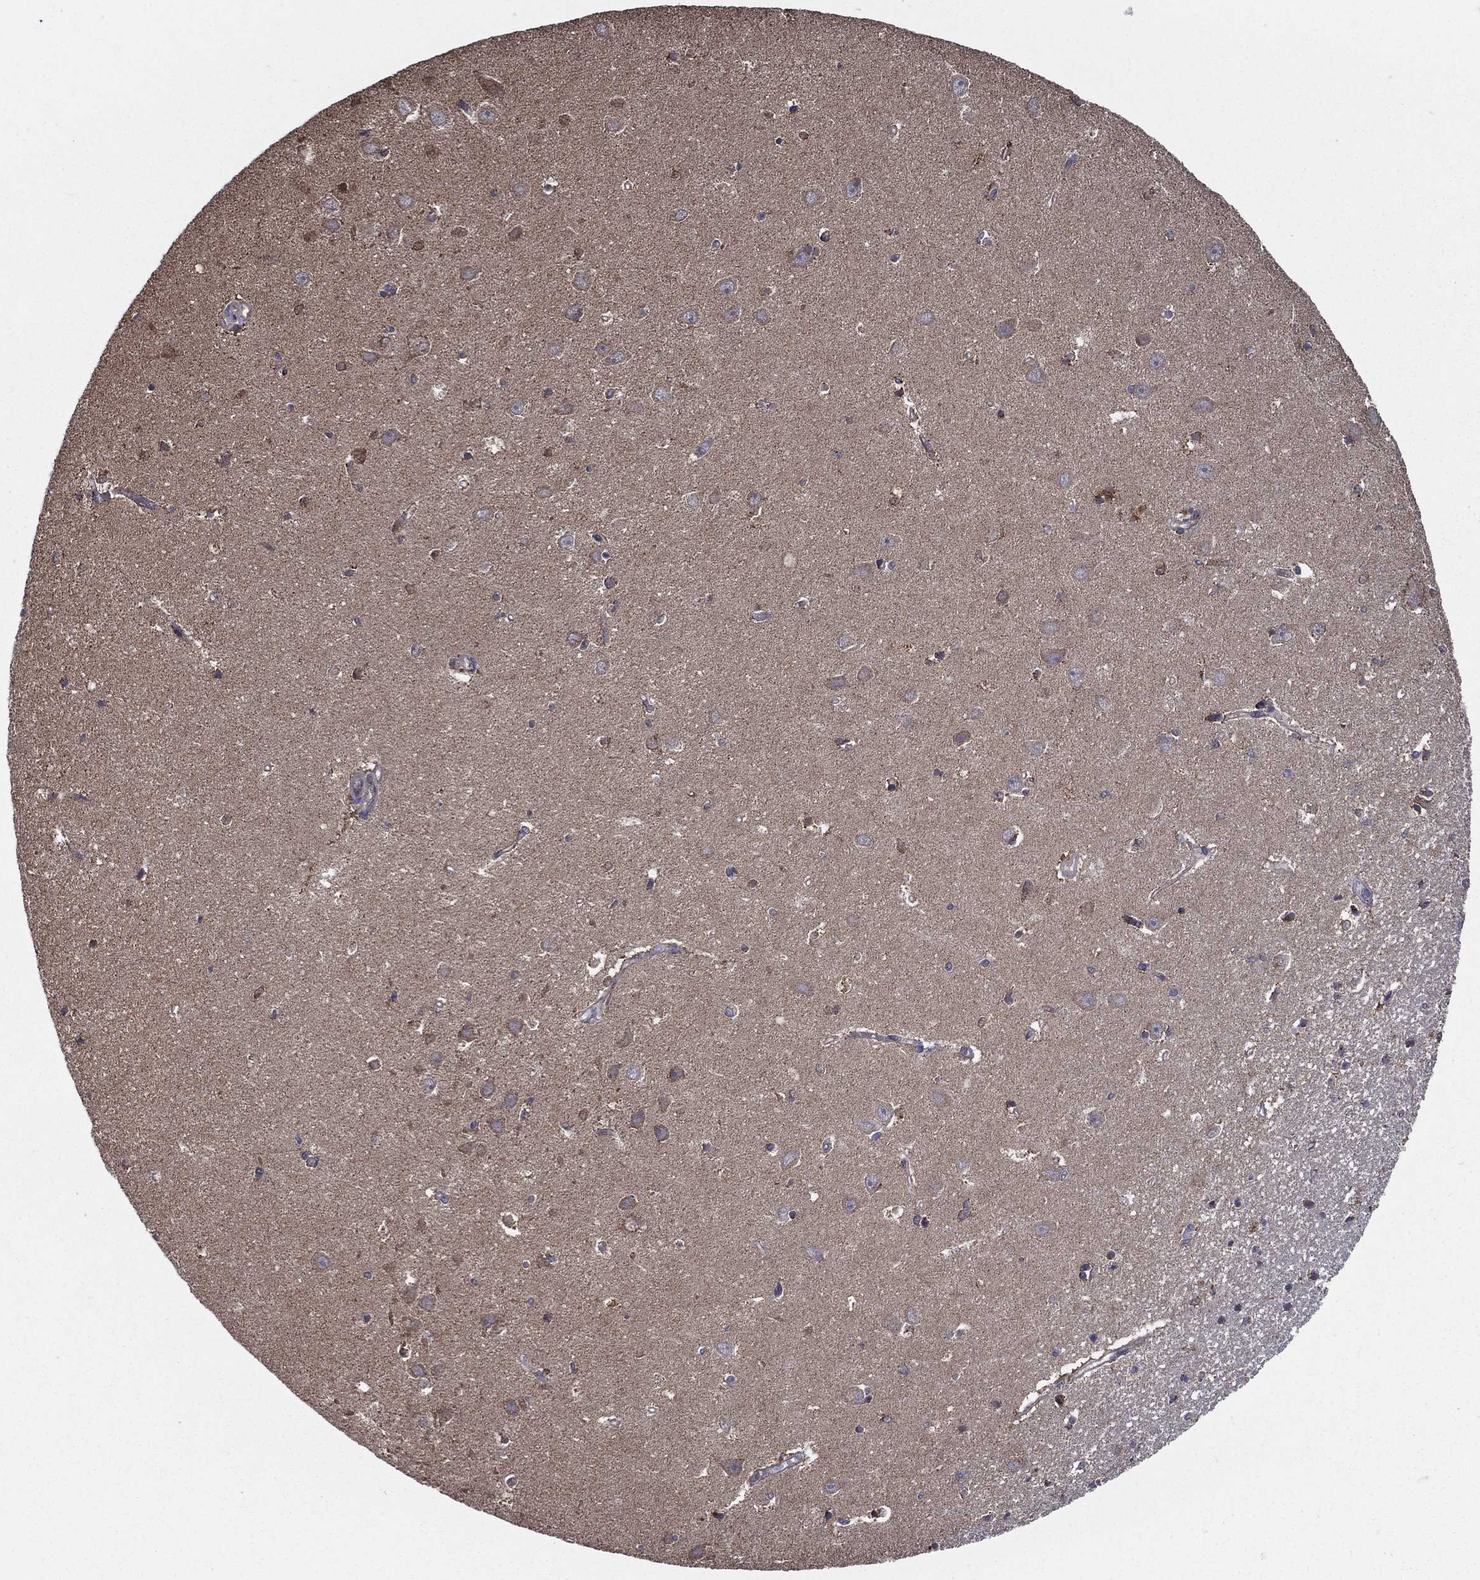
{"staining": {"intensity": "moderate", "quantity": "<25%", "location": "cytoplasmic/membranous"}, "tissue": "hippocampus", "cell_type": "Glial cells", "image_type": "normal", "snomed": [{"axis": "morphology", "description": "Normal tissue, NOS"}, {"axis": "topography", "description": "Hippocampus"}], "caption": "High-magnification brightfield microscopy of unremarkable hippocampus stained with DAB (brown) and counterstained with hematoxylin (blue). glial cells exhibit moderate cytoplasmic/membranous expression is appreciated in approximately<25% of cells.", "gene": "ENSG00000288684", "patient": {"sex": "female", "age": 64}}